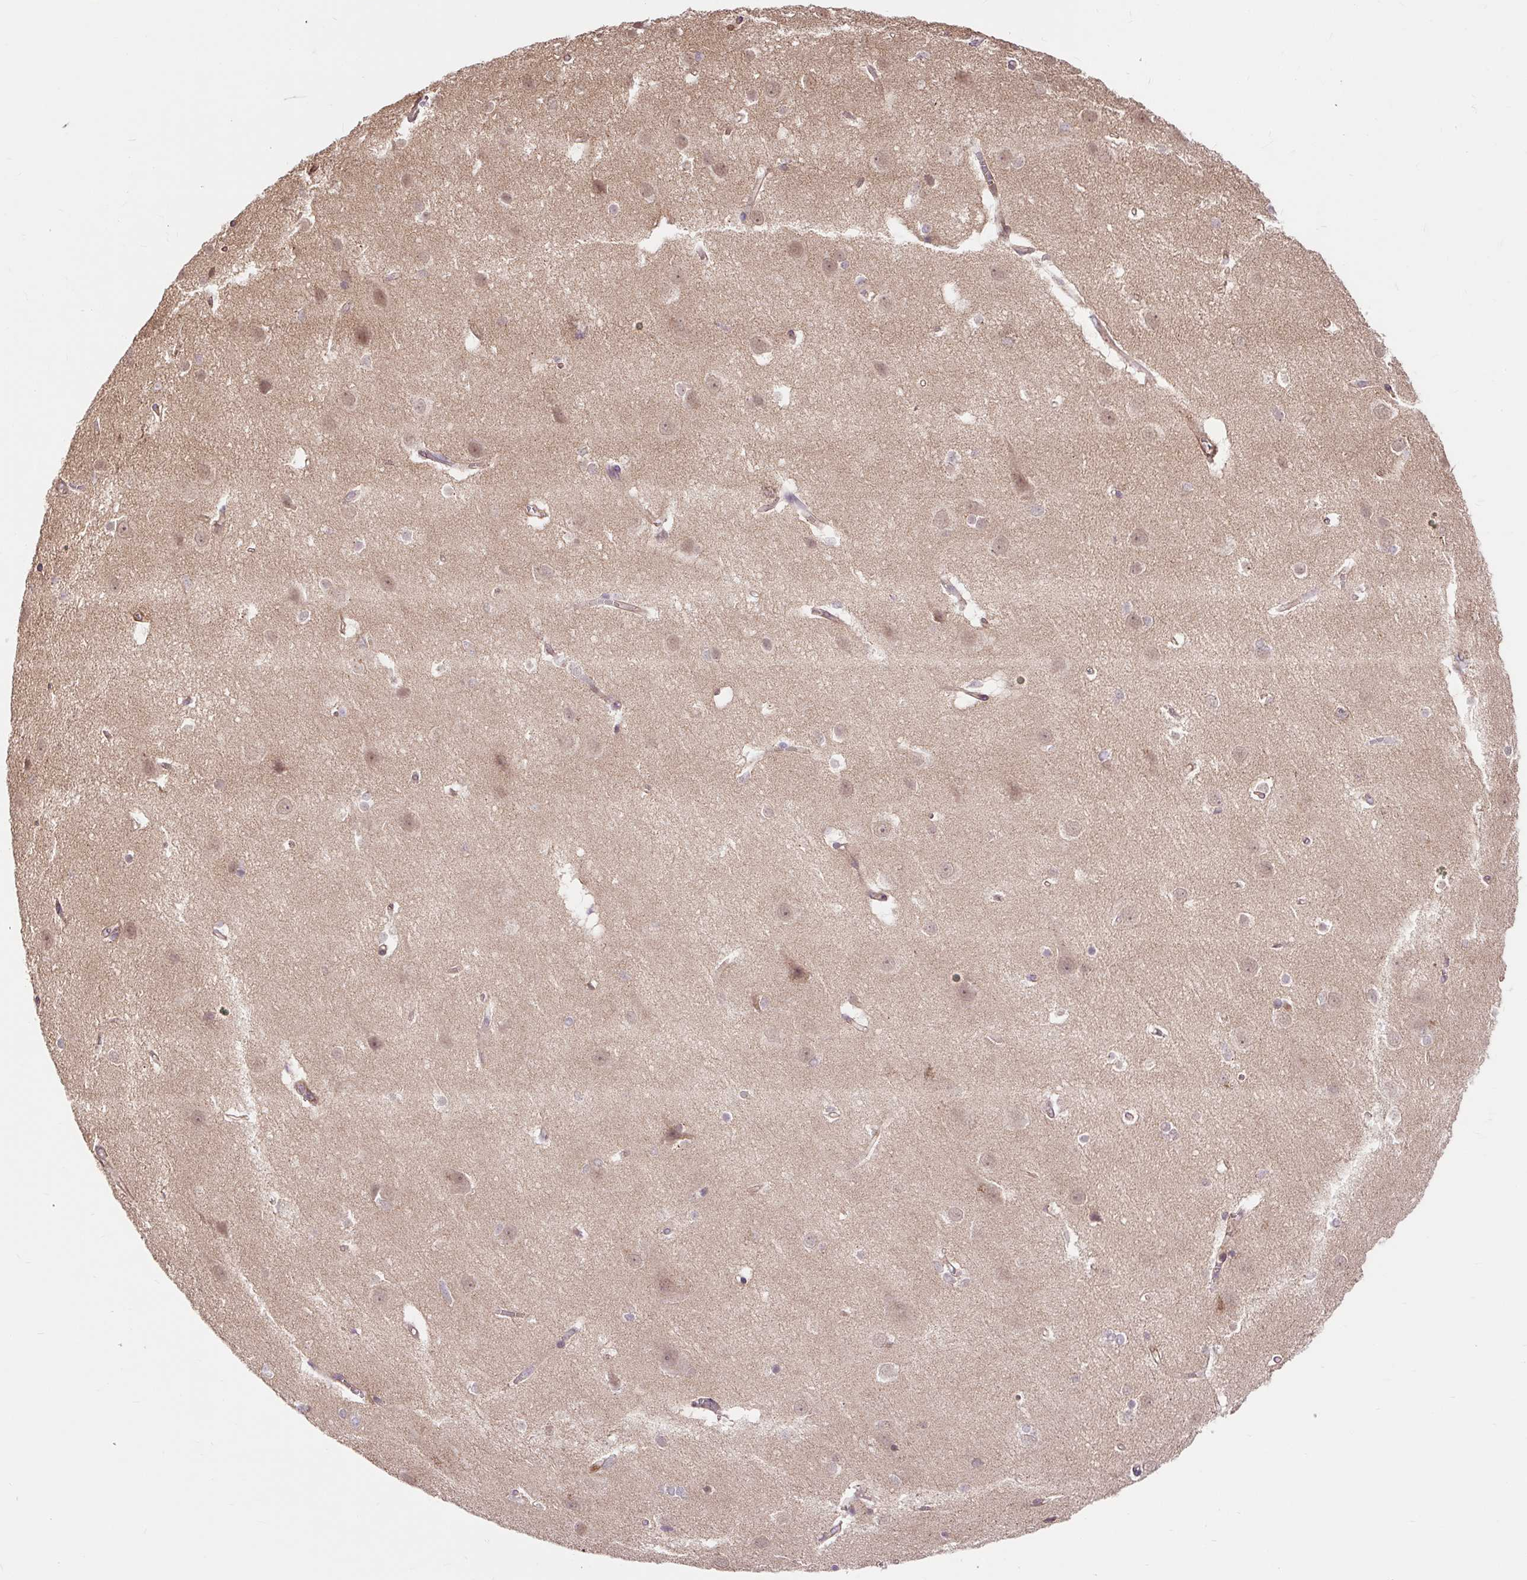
{"staining": {"intensity": "moderate", "quantity": ">75%", "location": "cytoplasmic/membranous"}, "tissue": "cerebral cortex", "cell_type": "Endothelial cells", "image_type": "normal", "snomed": [{"axis": "morphology", "description": "Normal tissue, NOS"}, {"axis": "topography", "description": "Cerebral cortex"}], "caption": "Immunohistochemical staining of unremarkable cerebral cortex exhibits moderate cytoplasmic/membranous protein staining in about >75% of endothelial cells.", "gene": "TRIAP1", "patient": {"sex": "male", "age": 37}}